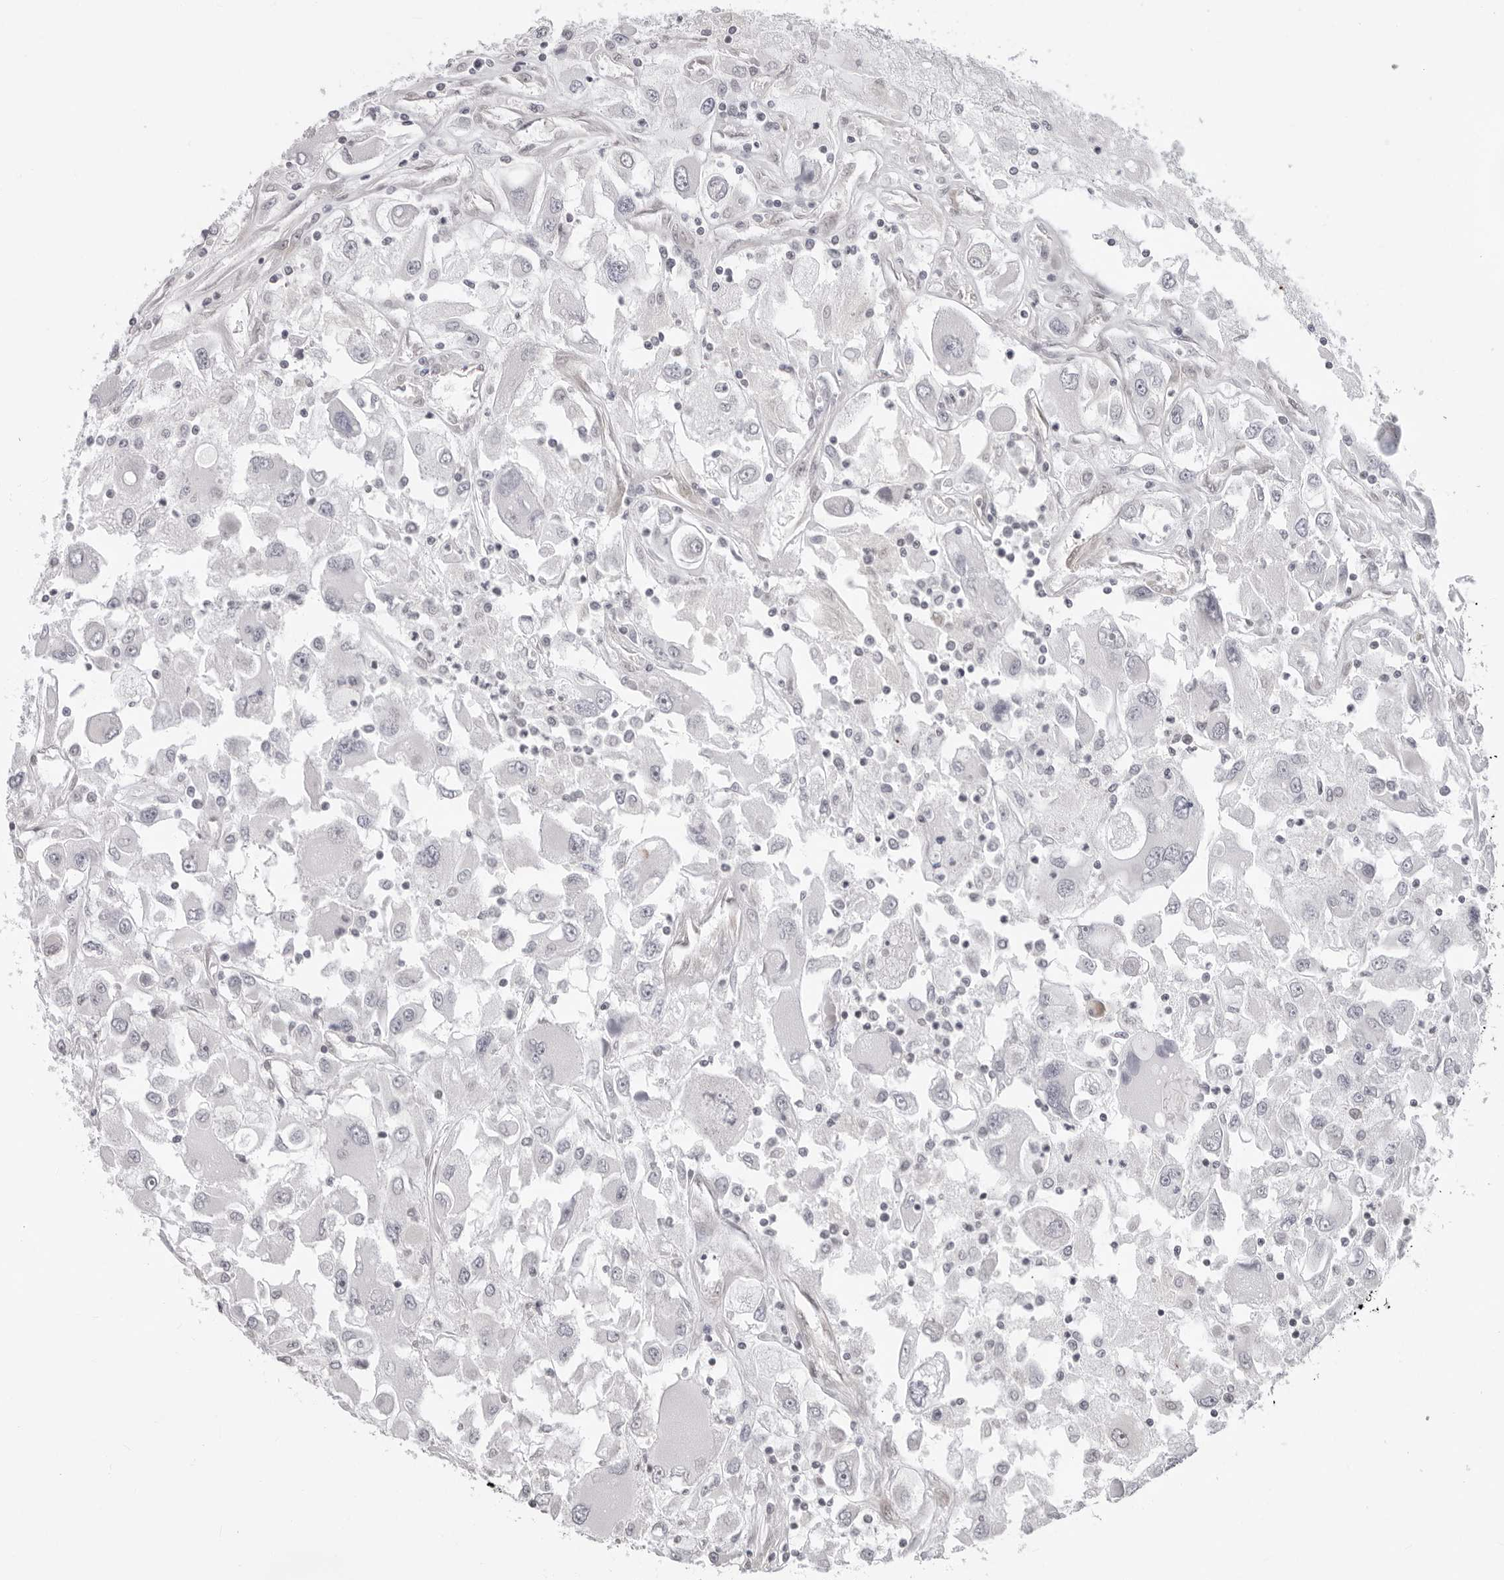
{"staining": {"intensity": "negative", "quantity": "none", "location": "none"}, "tissue": "renal cancer", "cell_type": "Tumor cells", "image_type": "cancer", "snomed": [{"axis": "morphology", "description": "Adenocarcinoma, NOS"}, {"axis": "topography", "description": "Kidney"}], "caption": "Tumor cells are negative for protein expression in human renal cancer (adenocarcinoma). Brightfield microscopy of immunohistochemistry stained with DAB (brown) and hematoxylin (blue), captured at high magnification.", "gene": "CASP7", "patient": {"sex": "female", "age": 52}}